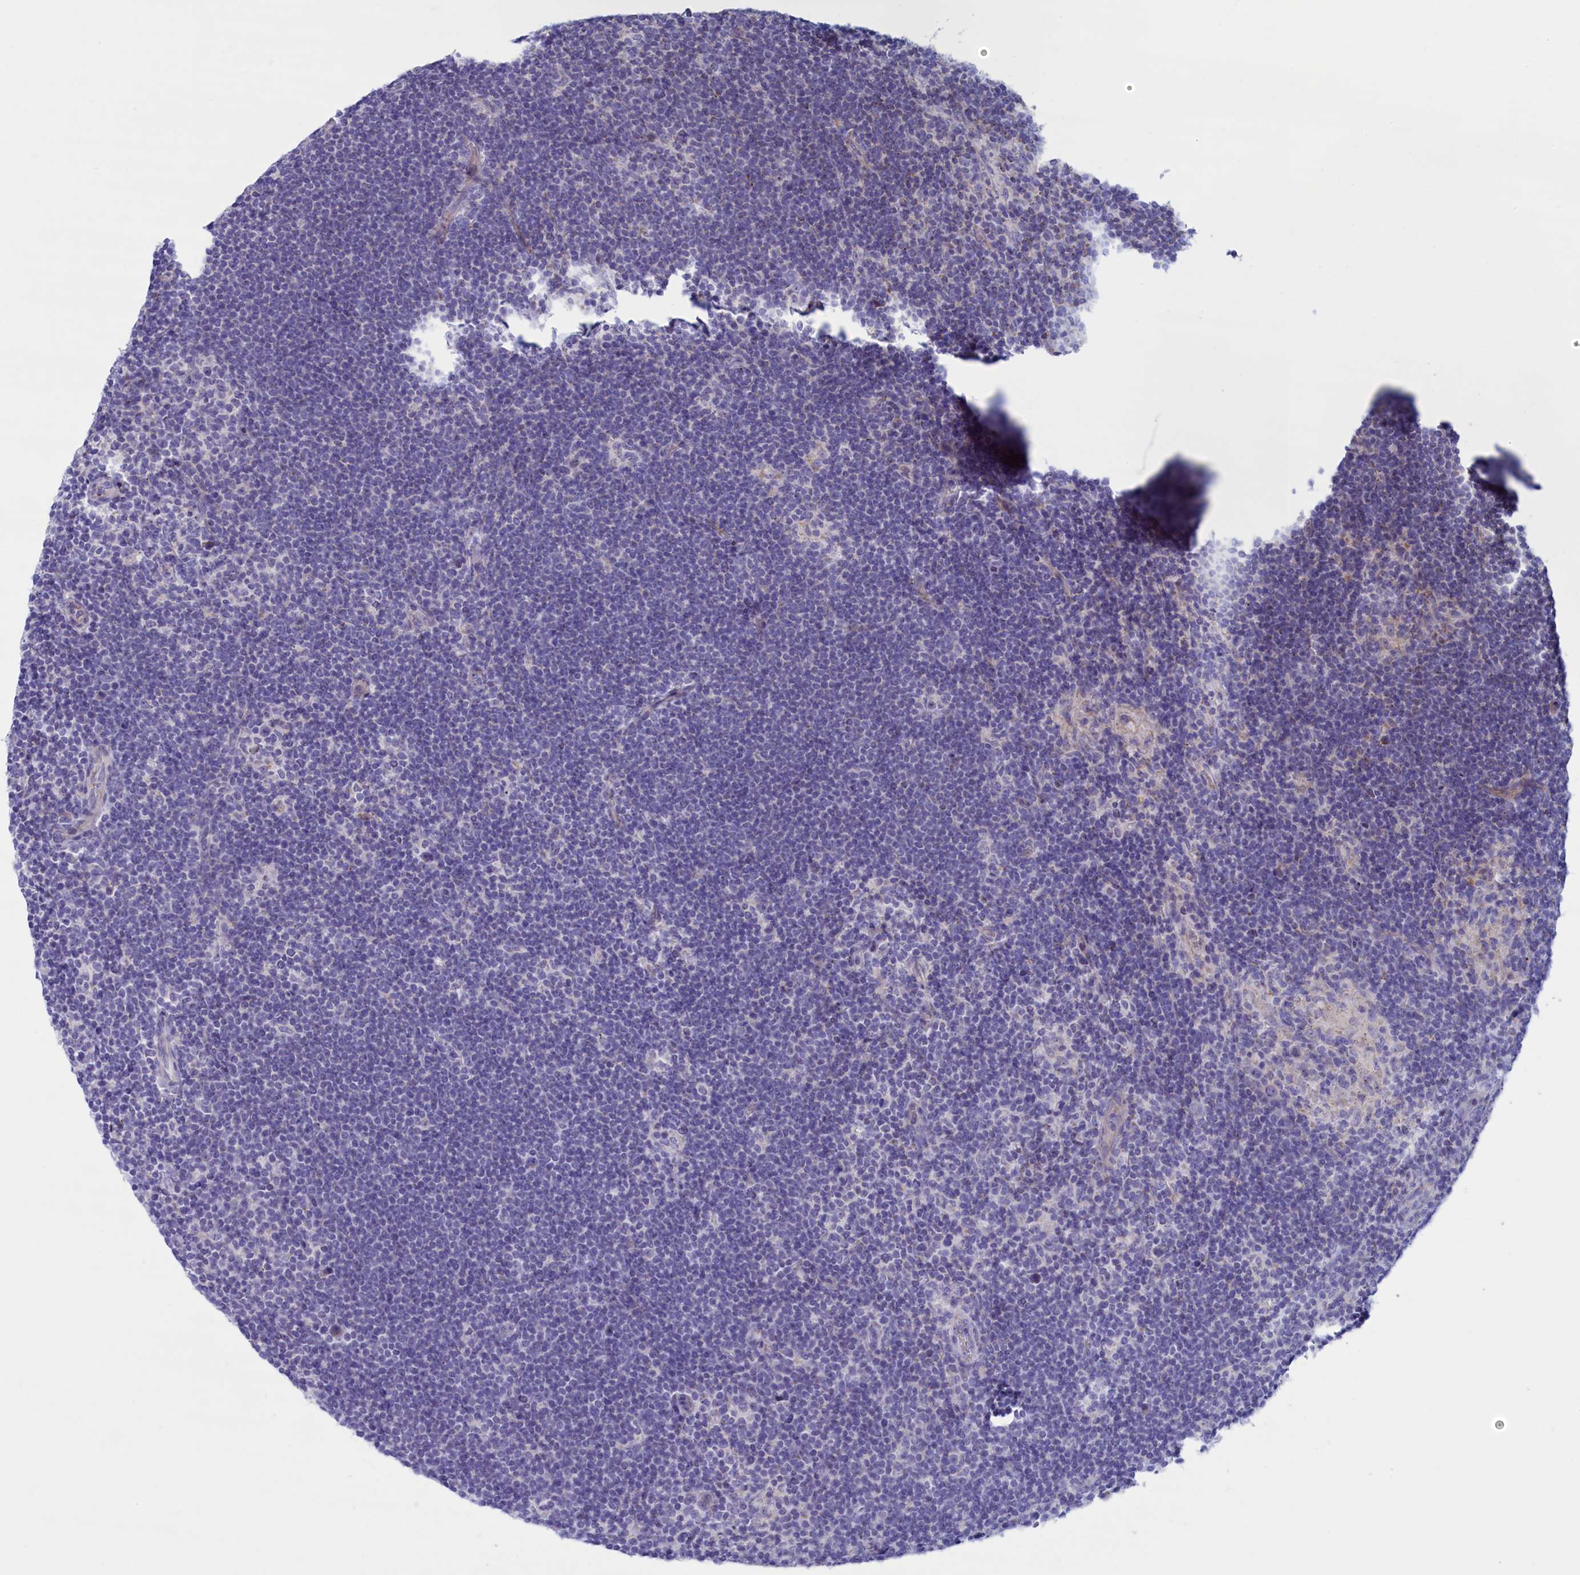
{"staining": {"intensity": "negative", "quantity": "none", "location": "none"}, "tissue": "lymphoma", "cell_type": "Tumor cells", "image_type": "cancer", "snomed": [{"axis": "morphology", "description": "Hodgkin's disease, NOS"}, {"axis": "topography", "description": "Lymph node"}], "caption": "DAB (3,3'-diaminobenzidine) immunohistochemical staining of human Hodgkin's disease demonstrates no significant expression in tumor cells. (DAB (3,3'-diaminobenzidine) immunohistochemistry (IHC) with hematoxylin counter stain).", "gene": "MPV17L2", "patient": {"sex": "female", "age": 57}}